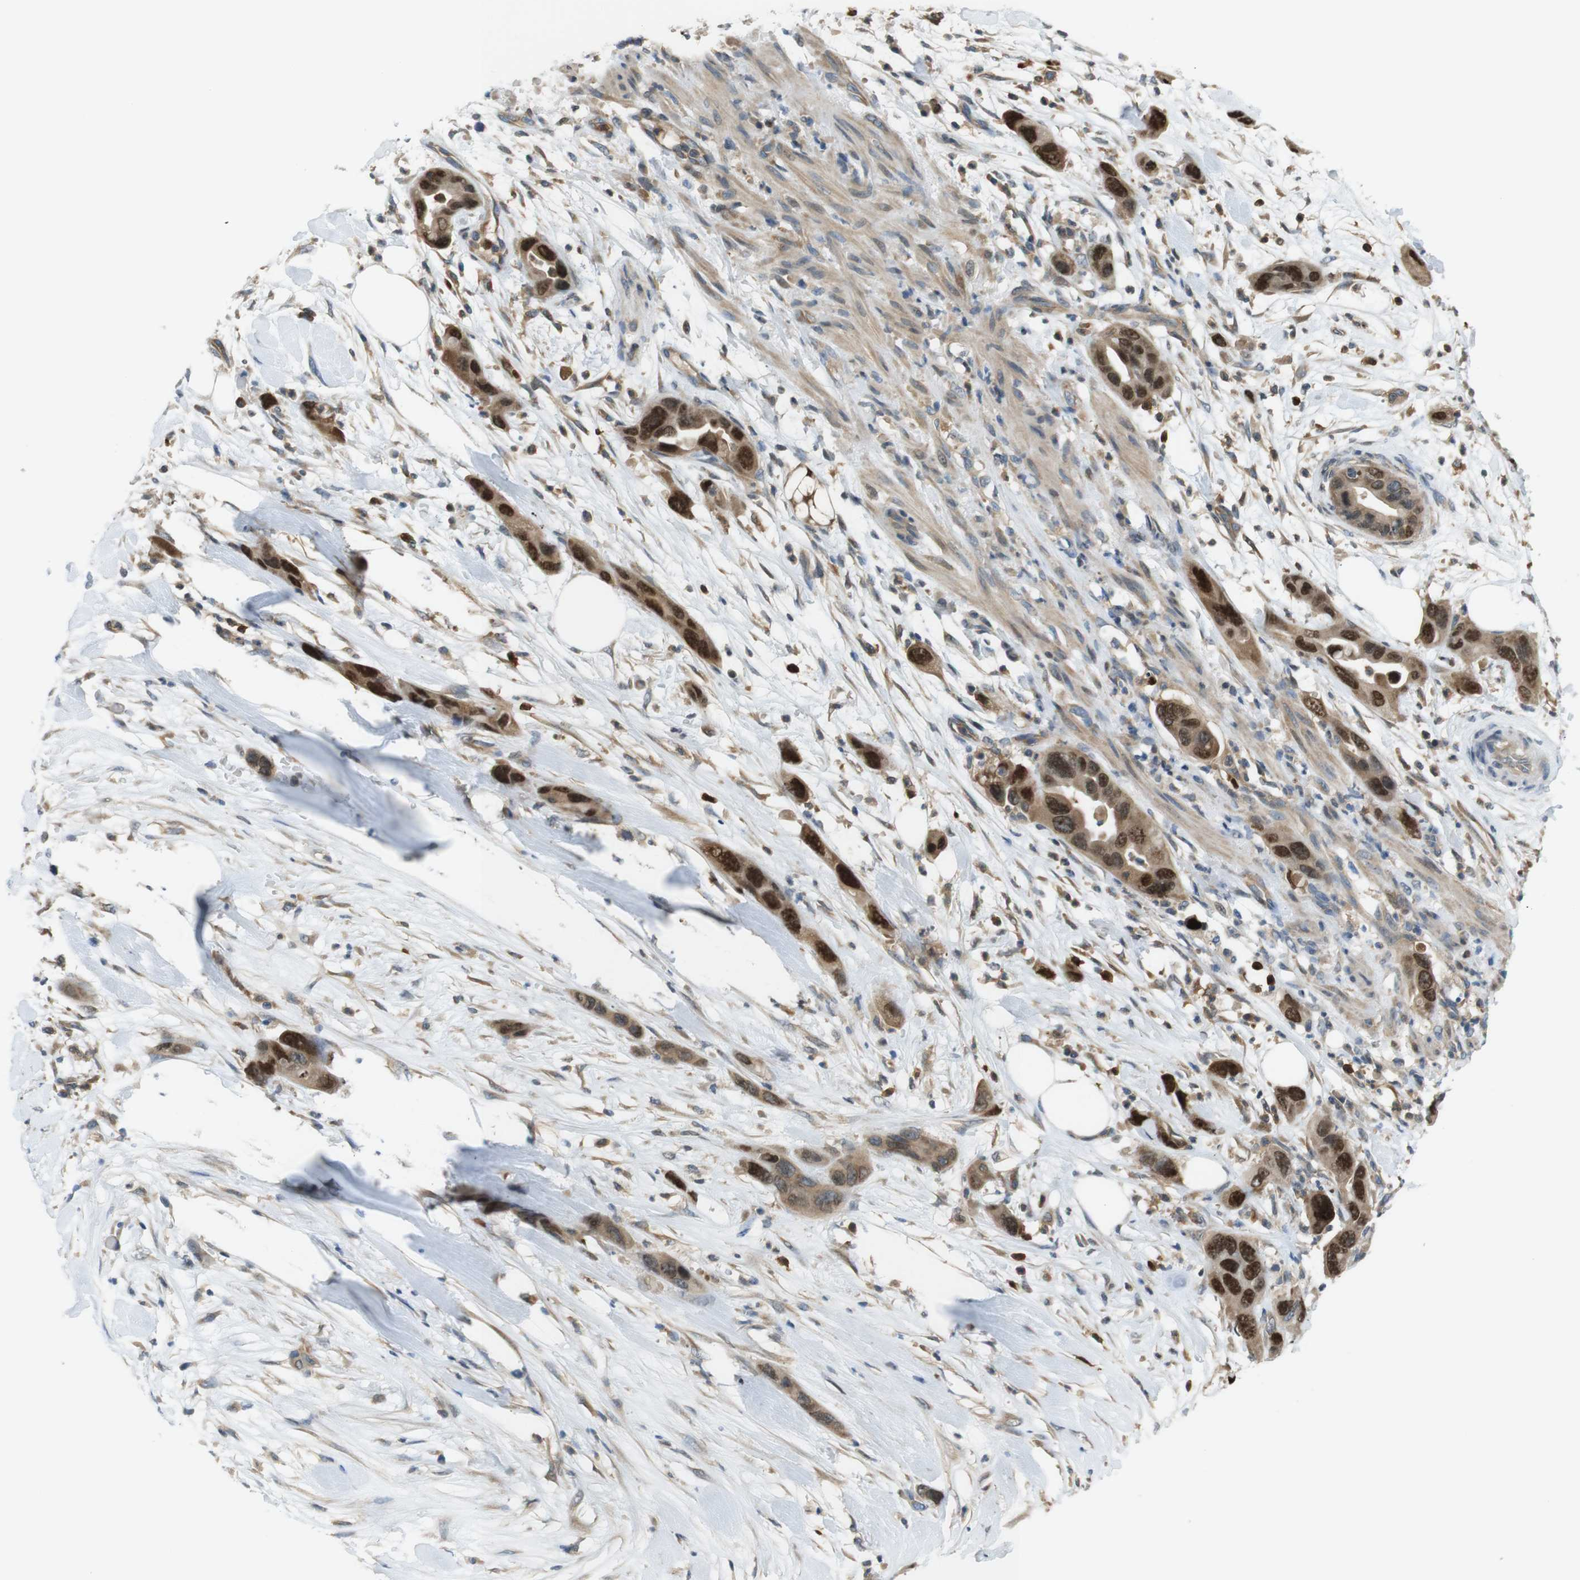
{"staining": {"intensity": "strong", "quantity": ">75%", "location": "cytoplasmic/membranous,nuclear"}, "tissue": "pancreatic cancer", "cell_type": "Tumor cells", "image_type": "cancer", "snomed": [{"axis": "morphology", "description": "Adenocarcinoma, NOS"}, {"axis": "topography", "description": "Pancreas"}], "caption": "A high-resolution image shows IHC staining of pancreatic cancer, which exhibits strong cytoplasmic/membranous and nuclear expression in approximately >75% of tumor cells.", "gene": "PCDH10", "patient": {"sex": "female", "age": 71}}